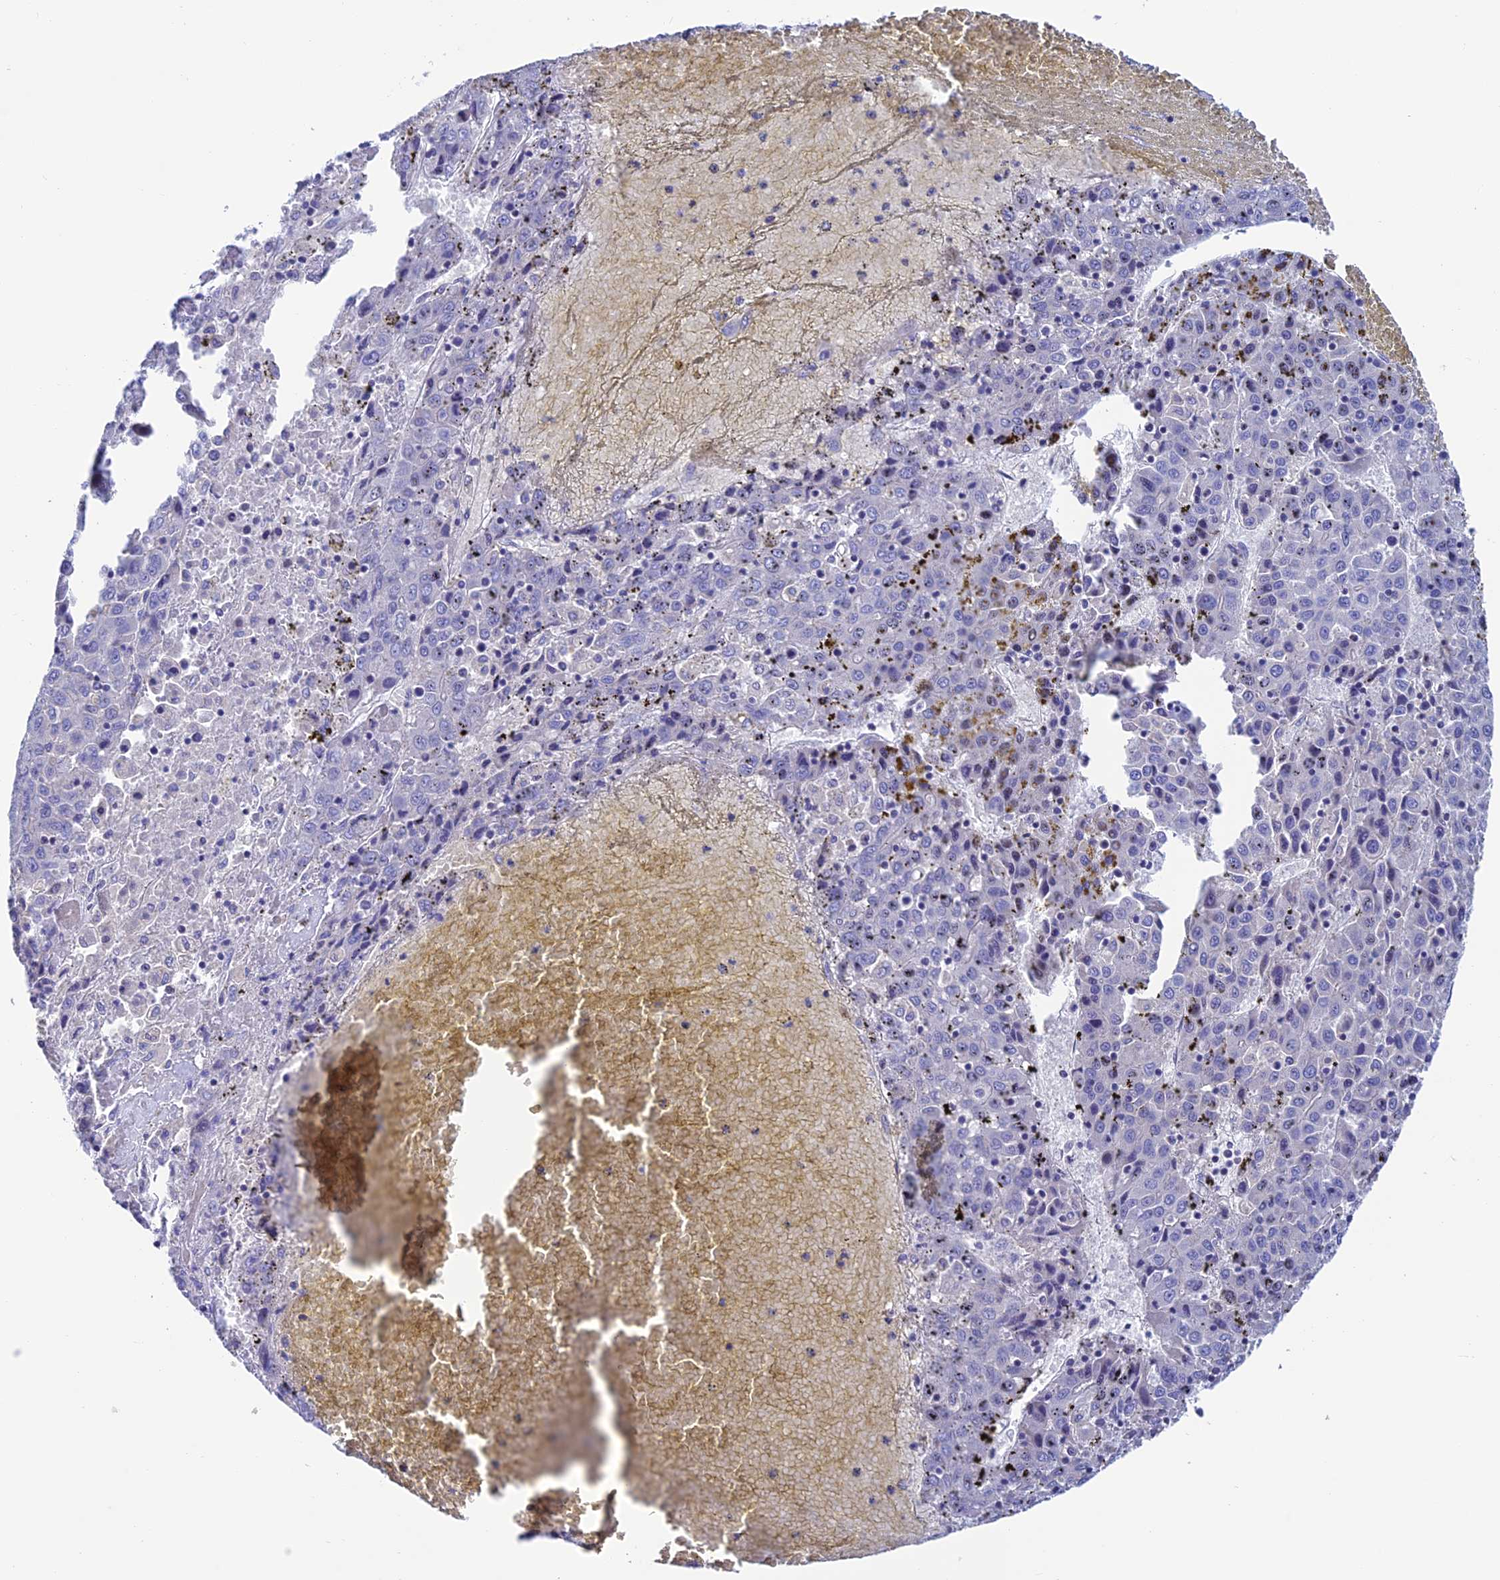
{"staining": {"intensity": "negative", "quantity": "none", "location": "none"}, "tissue": "liver cancer", "cell_type": "Tumor cells", "image_type": "cancer", "snomed": [{"axis": "morphology", "description": "Carcinoma, Hepatocellular, NOS"}, {"axis": "topography", "description": "Liver"}], "caption": "A high-resolution histopathology image shows immunohistochemistry staining of liver cancer (hepatocellular carcinoma), which reveals no significant staining in tumor cells.", "gene": "FAM178B", "patient": {"sex": "female", "age": 53}}